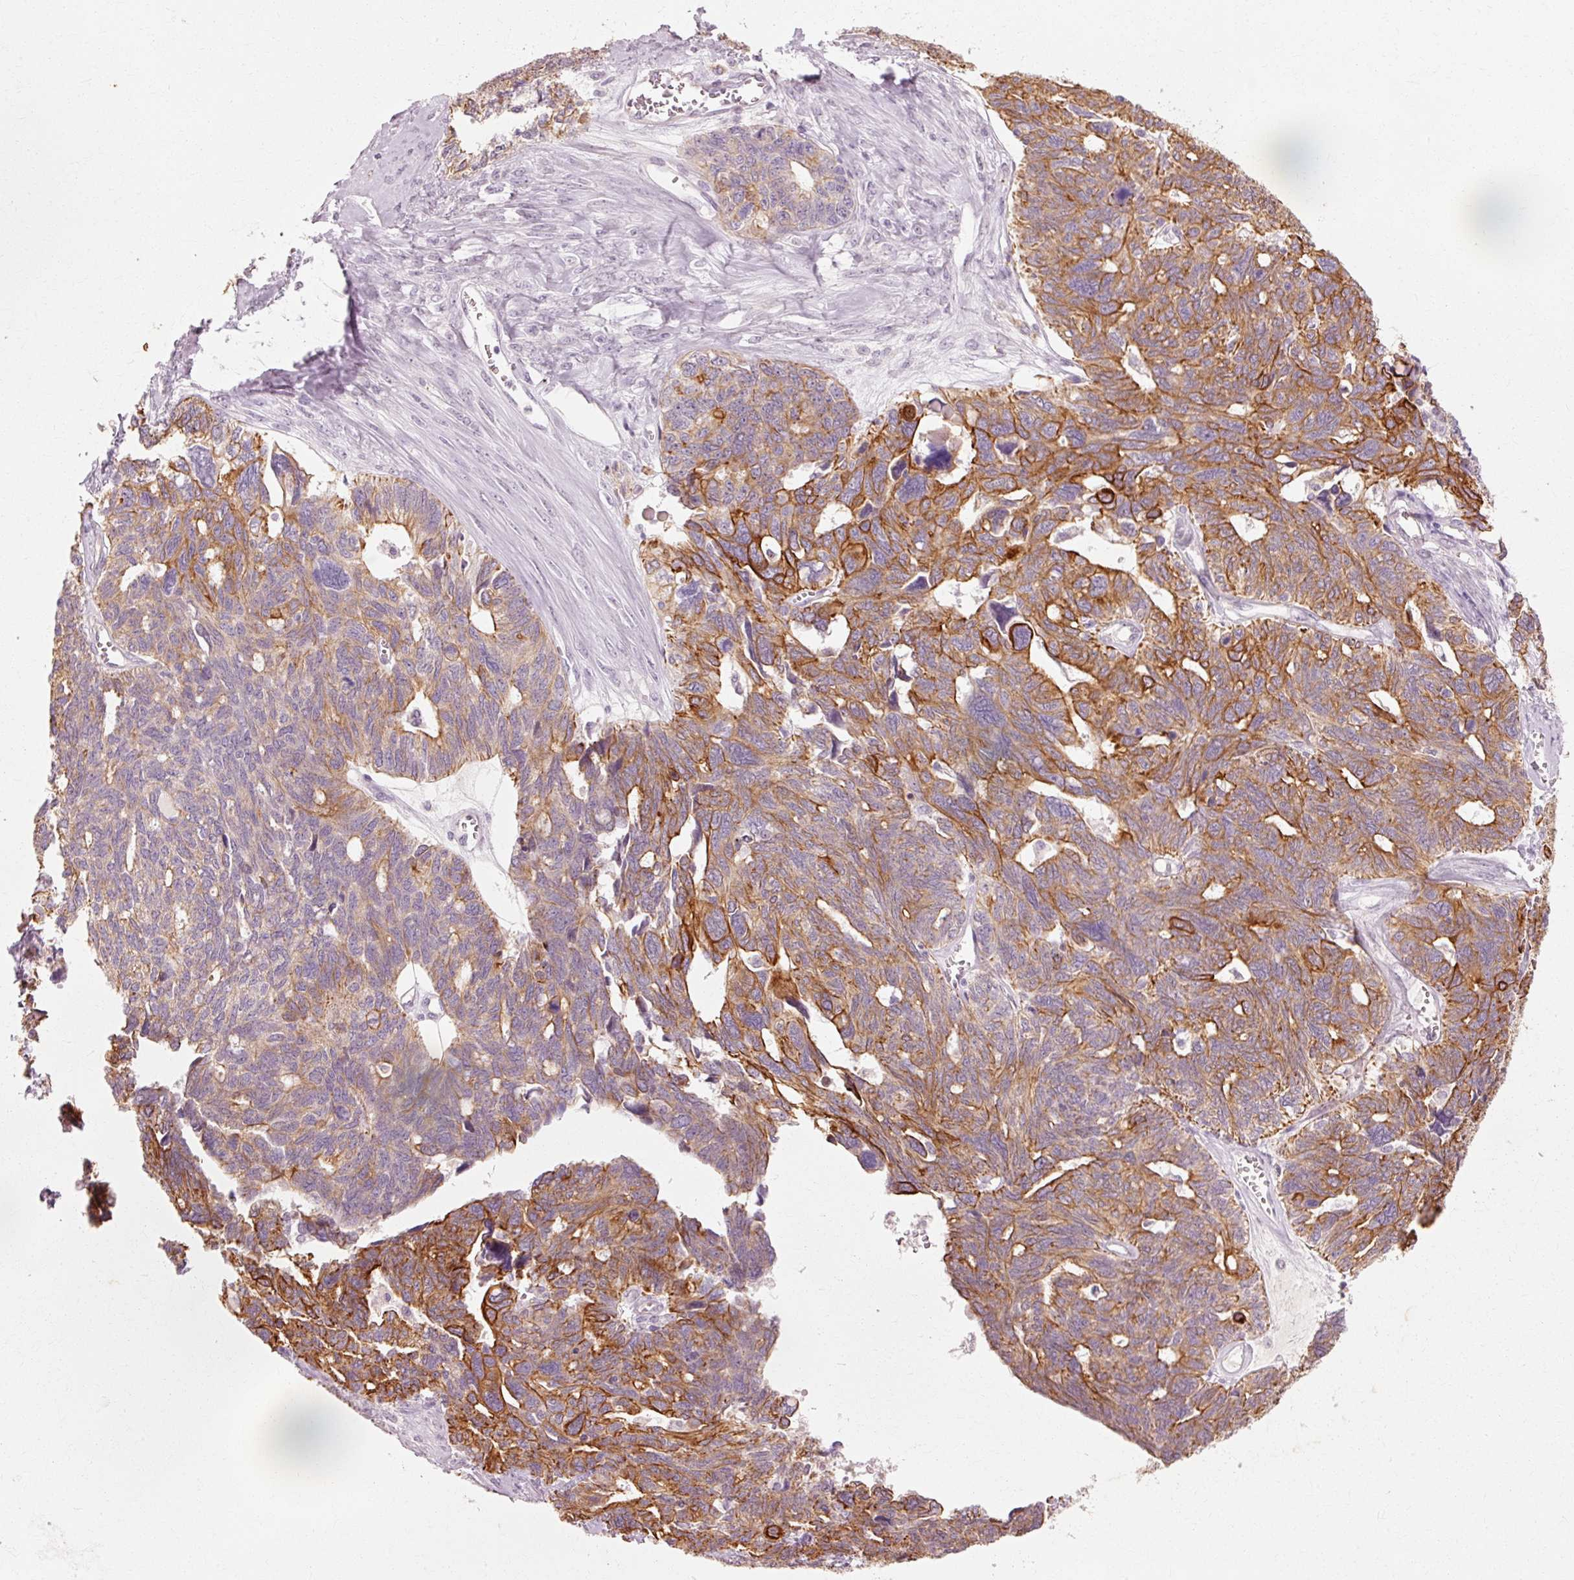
{"staining": {"intensity": "strong", "quantity": ">75%", "location": "cytoplasmic/membranous"}, "tissue": "ovarian cancer", "cell_type": "Tumor cells", "image_type": "cancer", "snomed": [{"axis": "morphology", "description": "Cystadenocarcinoma, serous, NOS"}, {"axis": "topography", "description": "Ovary"}], "caption": "Ovarian cancer stained with DAB (3,3'-diaminobenzidine) immunohistochemistry shows high levels of strong cytoplasmic/membranous staining in approximately >75% of tumor cells. (DAB (3,3'-diaminobenzidine) = brown stain, brightfield microscopy at high magnification).", "gene": "TRIM73", "patient": {"sex": "female", "age": 79}}